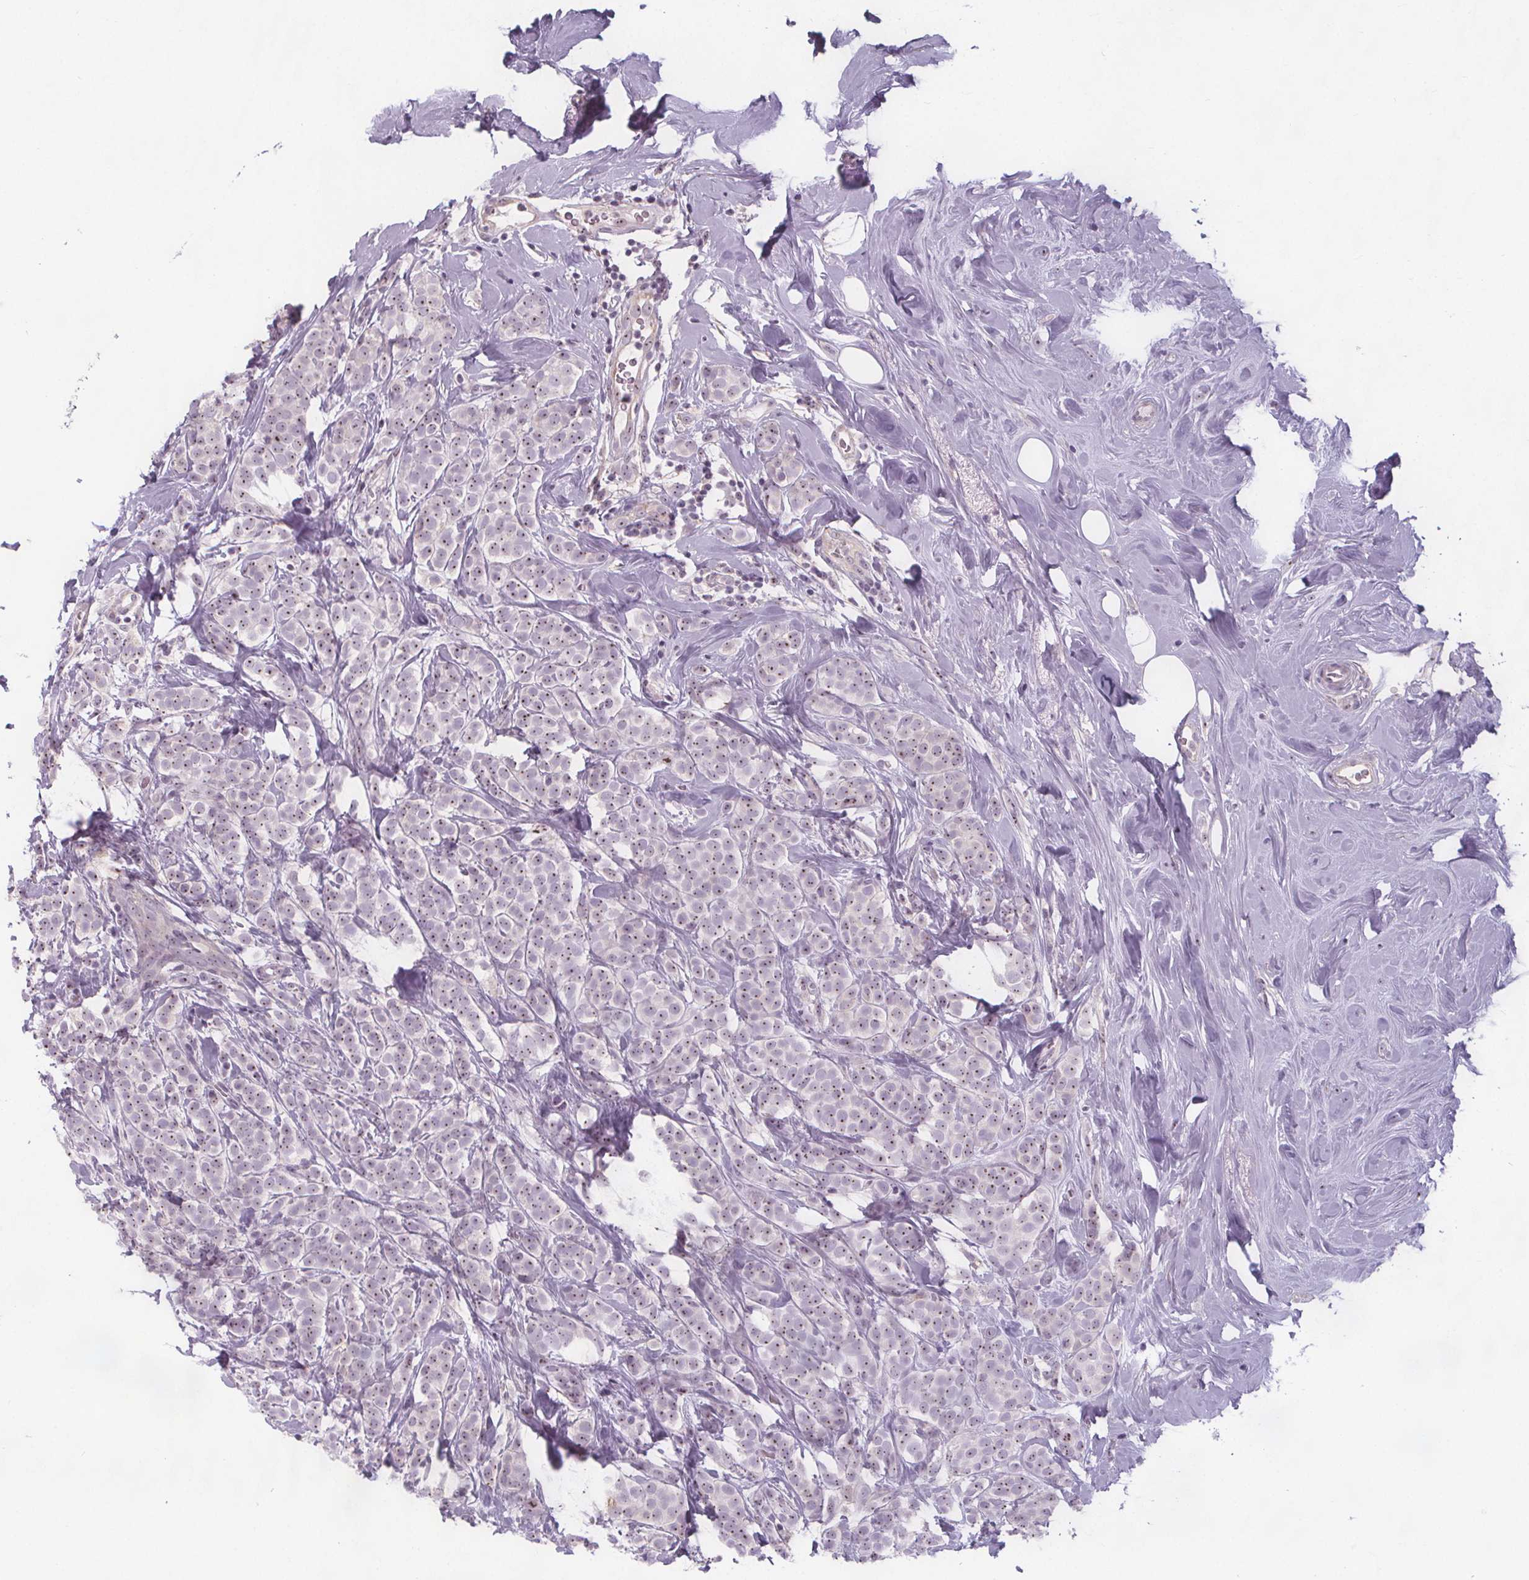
{"staining": {"intensity": "weak", "quantity": ">75%", "location": "nuclear"}, "tissue": "breast cancer", "cell_type": "Tumor cells", "image_type": "cancer", "snomed": [{"axis": "morphology", "description": "Lobular carcinoma"}, {"axis": "topography", "description": "Breast"}], "caption": "Protein expression analysis of human breast lobular carcinoma reveals weak nuclear positivity in about >75% of tumor cells.", "gene": "NOLC1", "patient": {"sex": "female", "age": 59}}